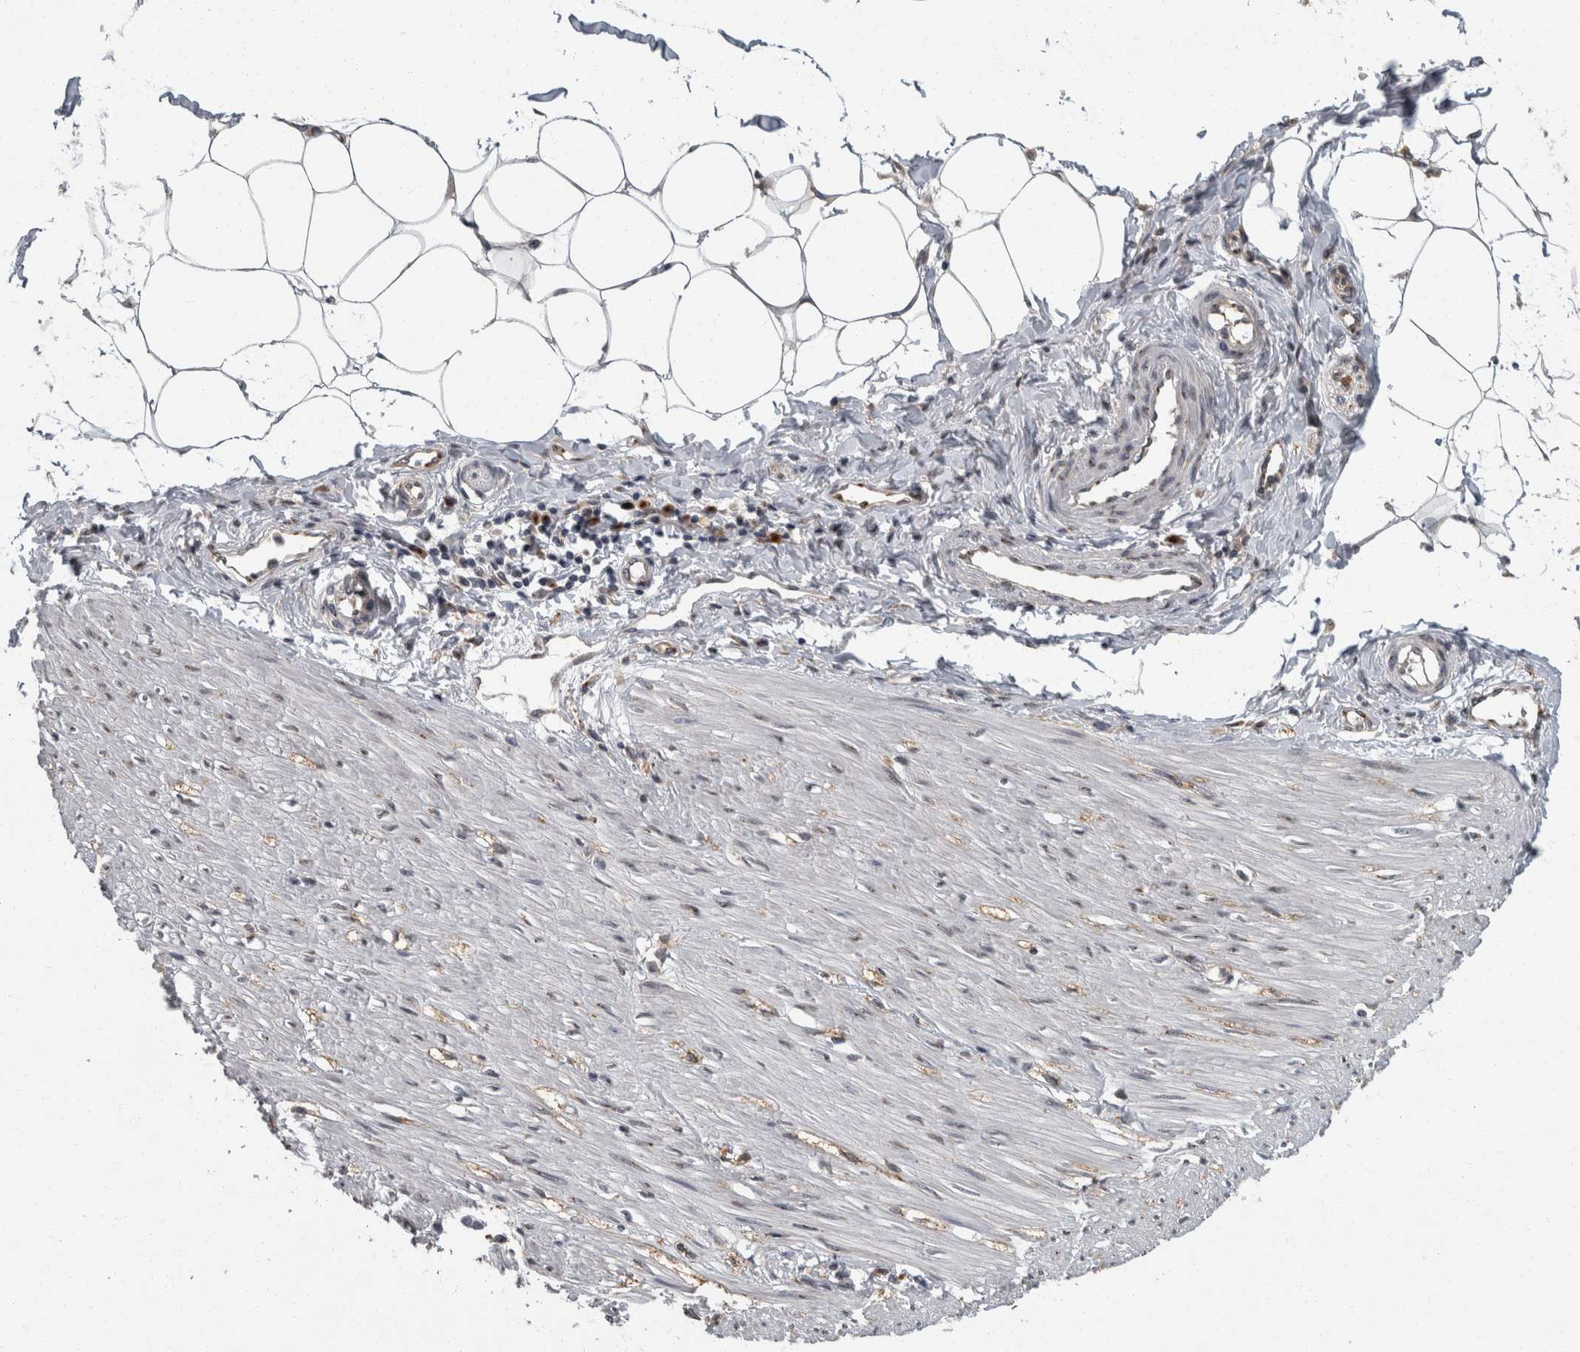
{"staining": {"intensity": "negative", "quantity": "none", "location": "none"}, "tissue": "adipose tissue", "cell_type": "Adipocytes", "image_type": "normal", "snomed": [{"axis": "morphology", "description": "Normal tissue, NOS"}, {"axis": "morphology", "description": "Adenocarcinoma, NOS"}, {"axis": "topography", "description": "Colon"}, {"axis": "topography", "description": "Peripheral nerve tissue"}], "caption": "IHC photomicrograph of benign human adipose tissue stained for a protein (brown), which reveals no staining in adipocytes.", "gene": "LMAN2L", "patient": {"sex": "male", "age": 14}}